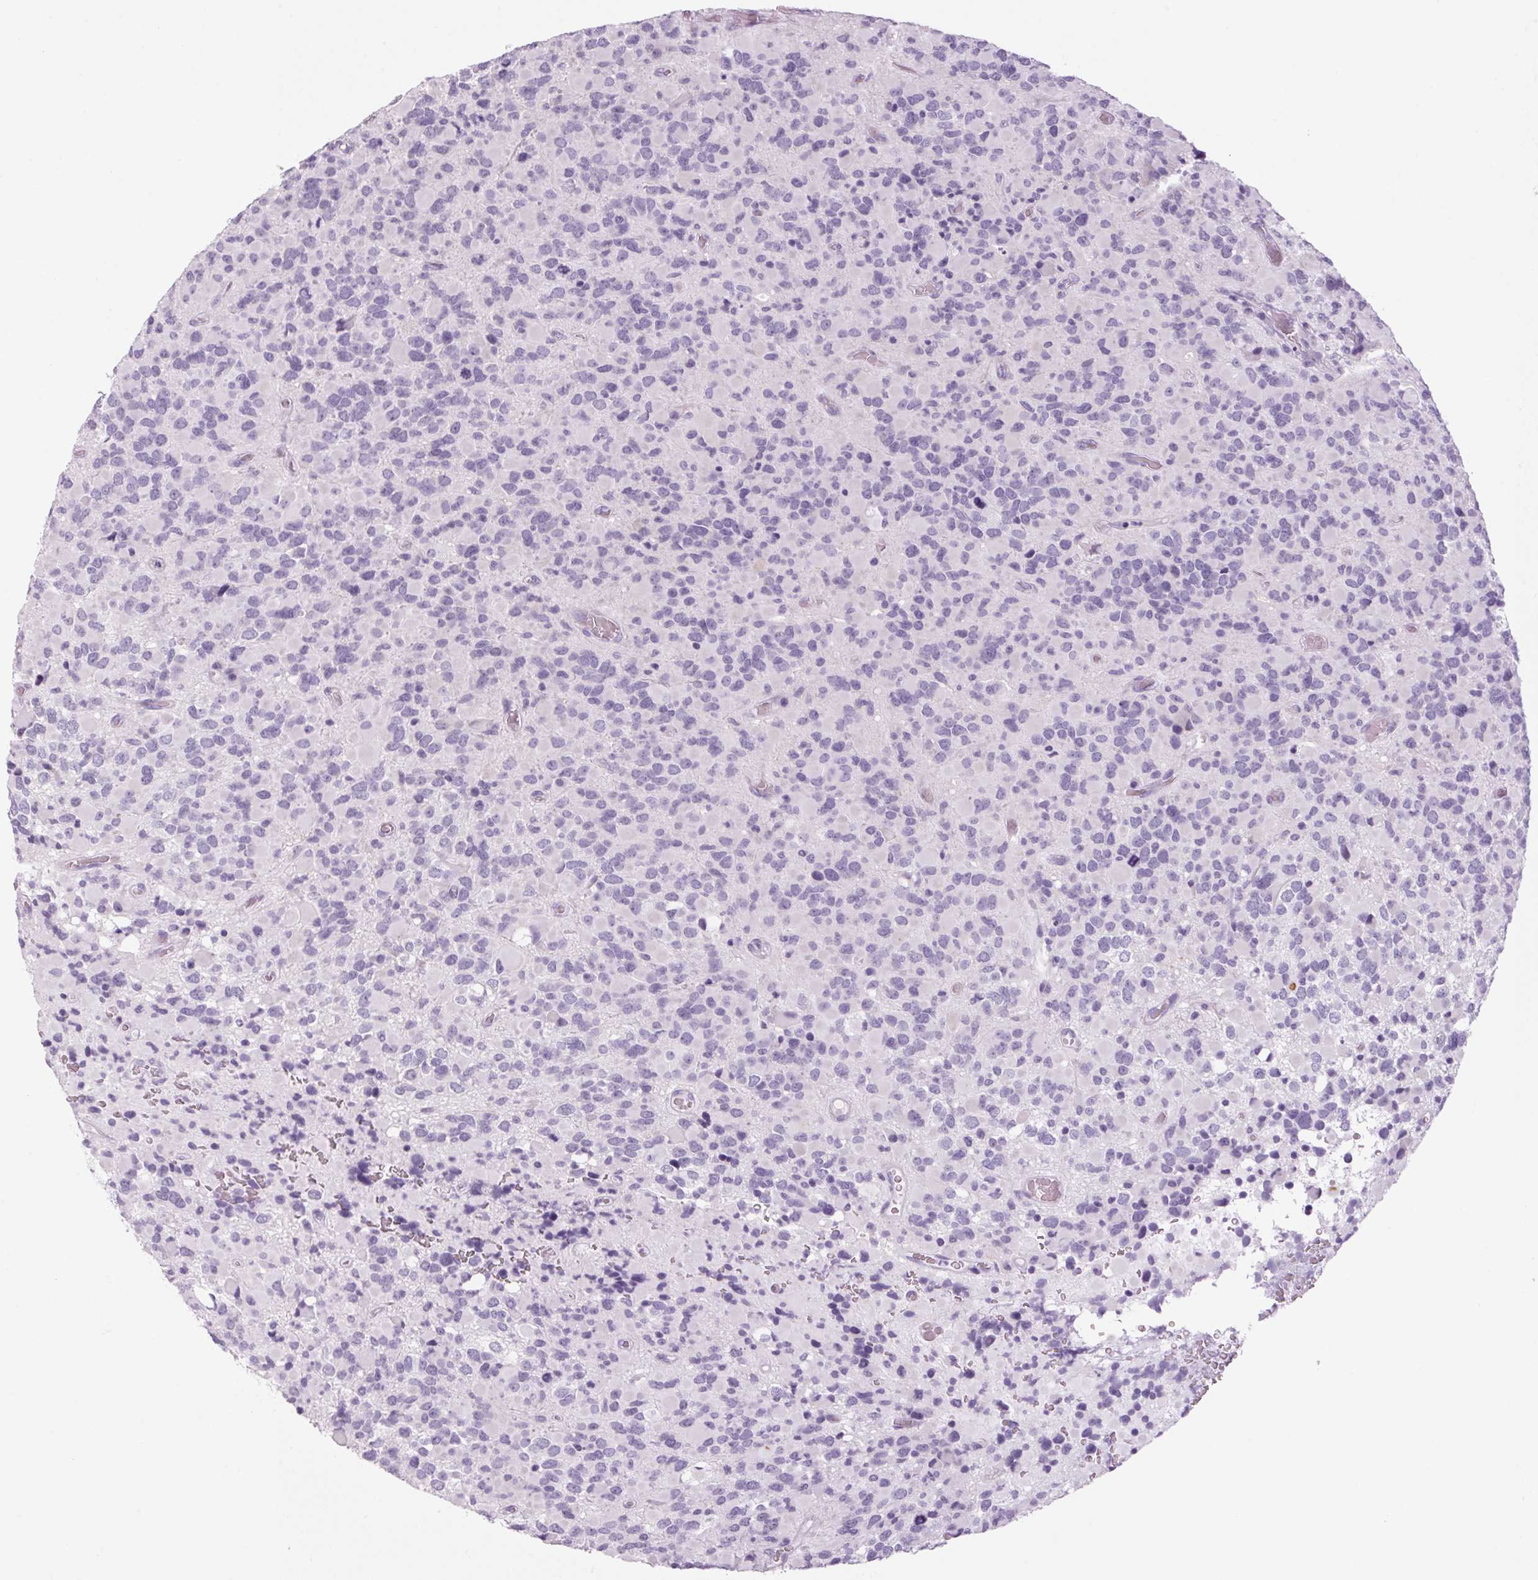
{"staining": {"intensity": "negative", "quantity": "none", "location": "none"}, "tissue": "glioma", "cell_type": "Tumor cells", "image_type": "cancer", "snomed": [{"axis": "morphology", "description": "Glioma, malignant, High grade"}, {"axis": "topography", "description": "Brain"}], "caption": "DAB (3,3'-diaminobenzidine) immunohistochemical staining of malignant glioma (high-grade) reveals no significant staining in tumor cells.", "gene": "PPP1R1A", "patient": {"sex": "female", "age": 40}}